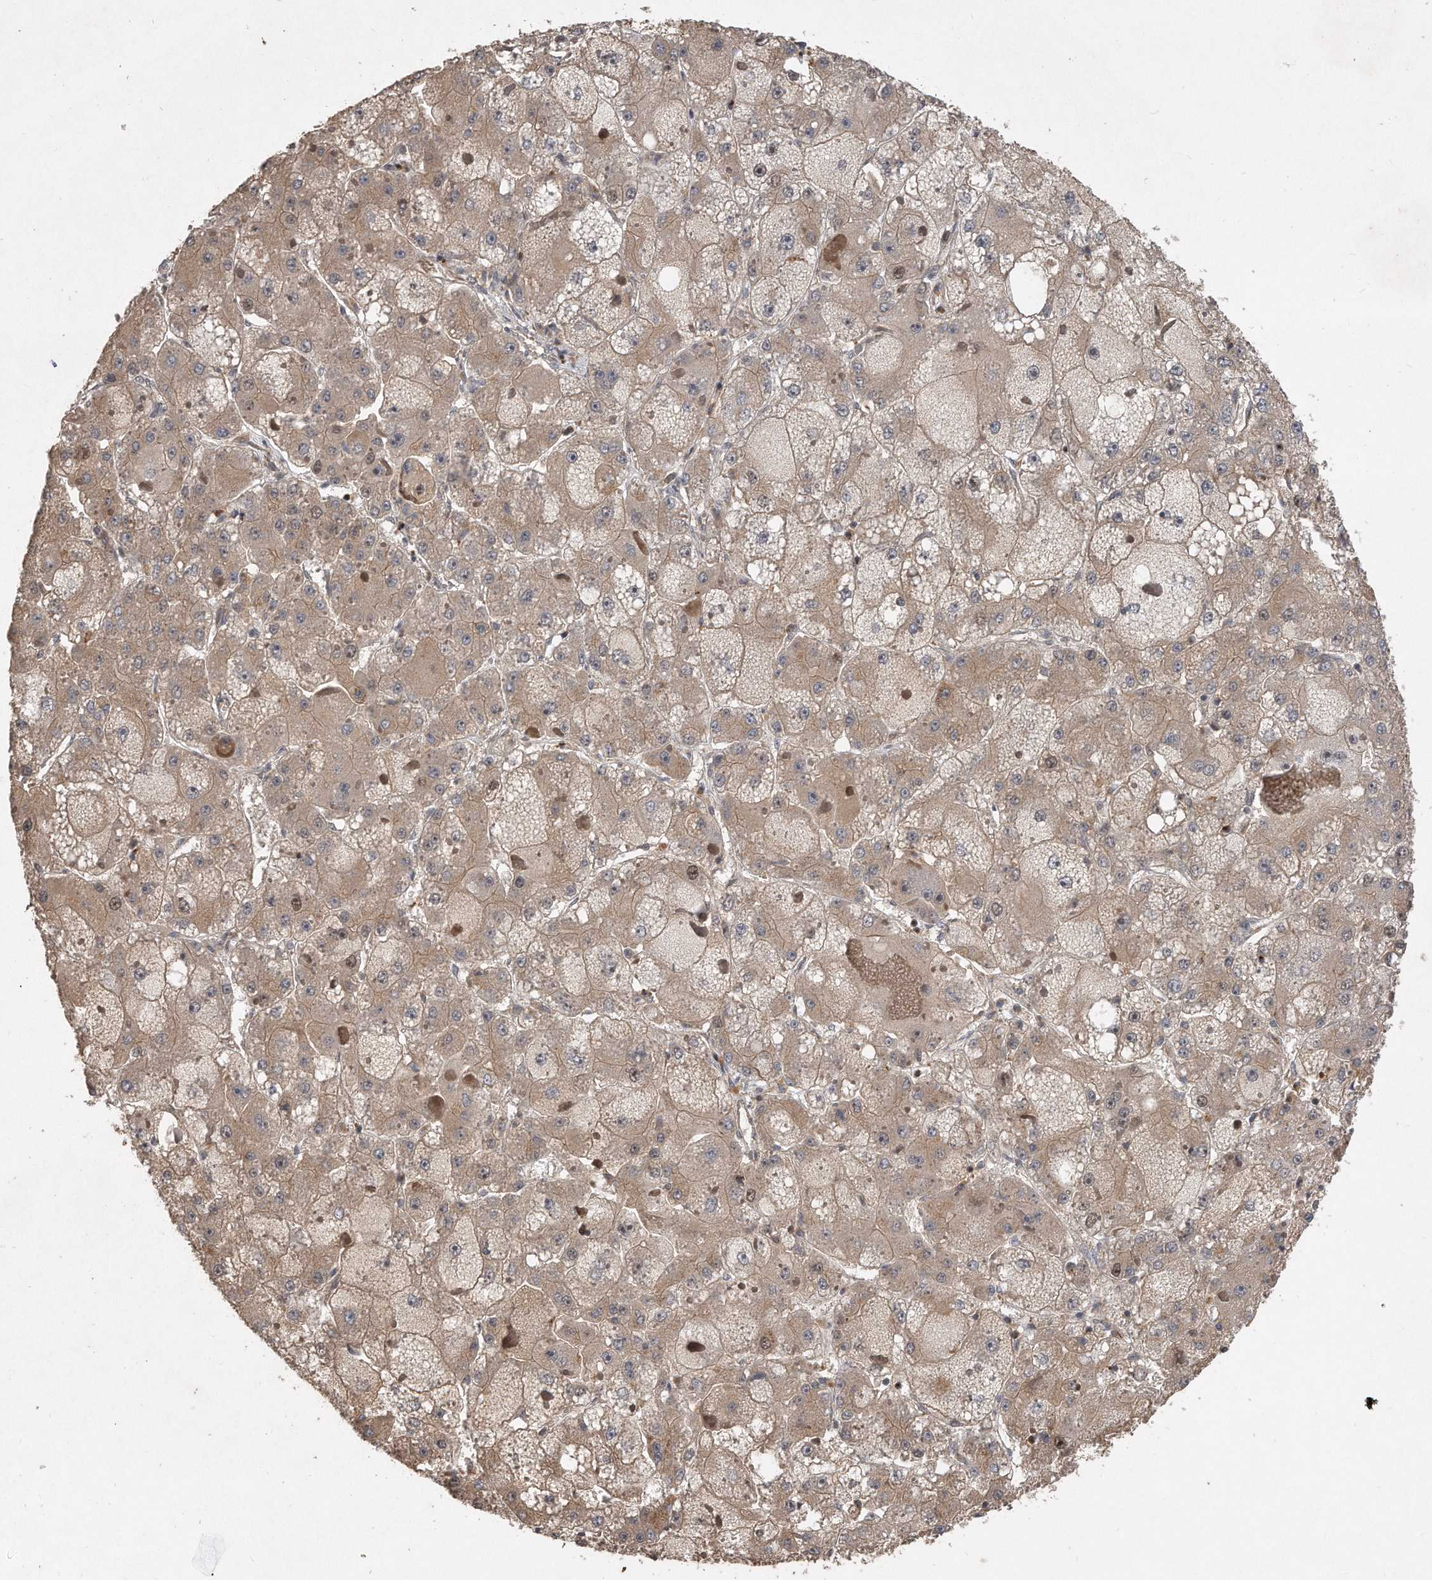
{"staining": {"intensity": "weak", "quantity": ">75%", "location": "cytoplasmic/membranous"}, "tissue": "liver cancer", "cell_type": "Tumor cells", "image_type": "cancer", "snomed": [{"axis": "morphology", "description": "Carcinoma, Hepatocellular, NOS"}, {"axis": "topography", "description": "Liver"}], "caption": "Hepatocellular carcinoma (liver) stained for a protein demonstrates weak cytoplasmic/membranous positivity in tumor cells. (Stains: DAB (3,3'-diaminobenzidine) in brown, nuclei in blue, Microscopy: brightfield microscopy at high magnification).", "gene": "PGBD2", "patient": {"sex": "female", "age": 73}}